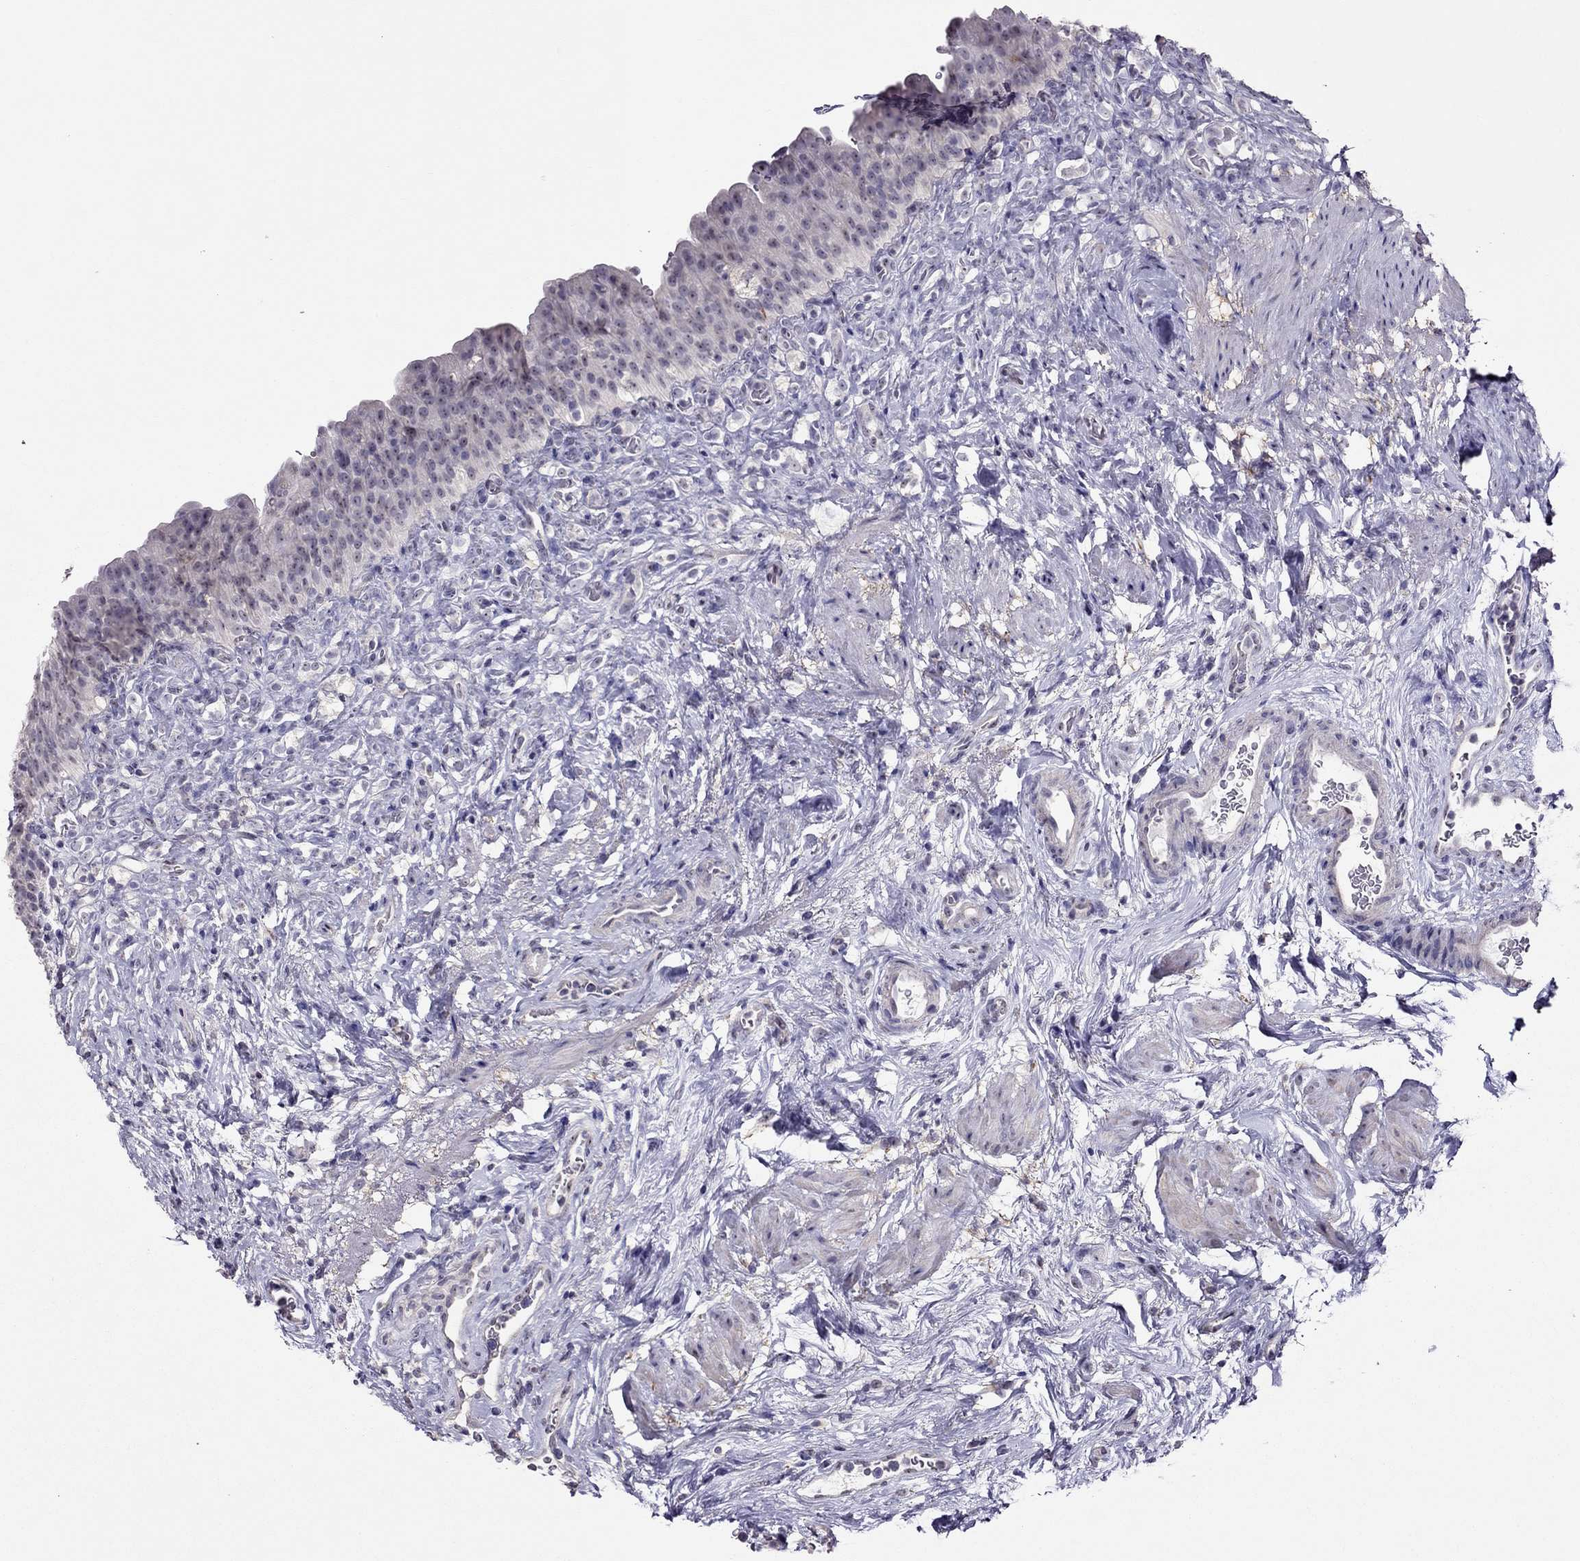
{"staining": {"intensity": "negative", "quantity": "none", "location": "none"}, "tissue": "urinary bladder", "cell_type": "Urothelial cells", "image_type": "normal", "snomed": [{"axis": "morphology", "description": "Normal tissue, NOS"}, {"axis": "topography", "description": "Urinary bladder"}], "caption": "A micrograph of urinary bladder stained for a protein exhibits no brown staining in urothelial cells. (Immunohistochemistry (ihc), brightfield microscopy, high magnification).", "gene": "LRRC46", "patient": {"sex": "male", "age": 76}}